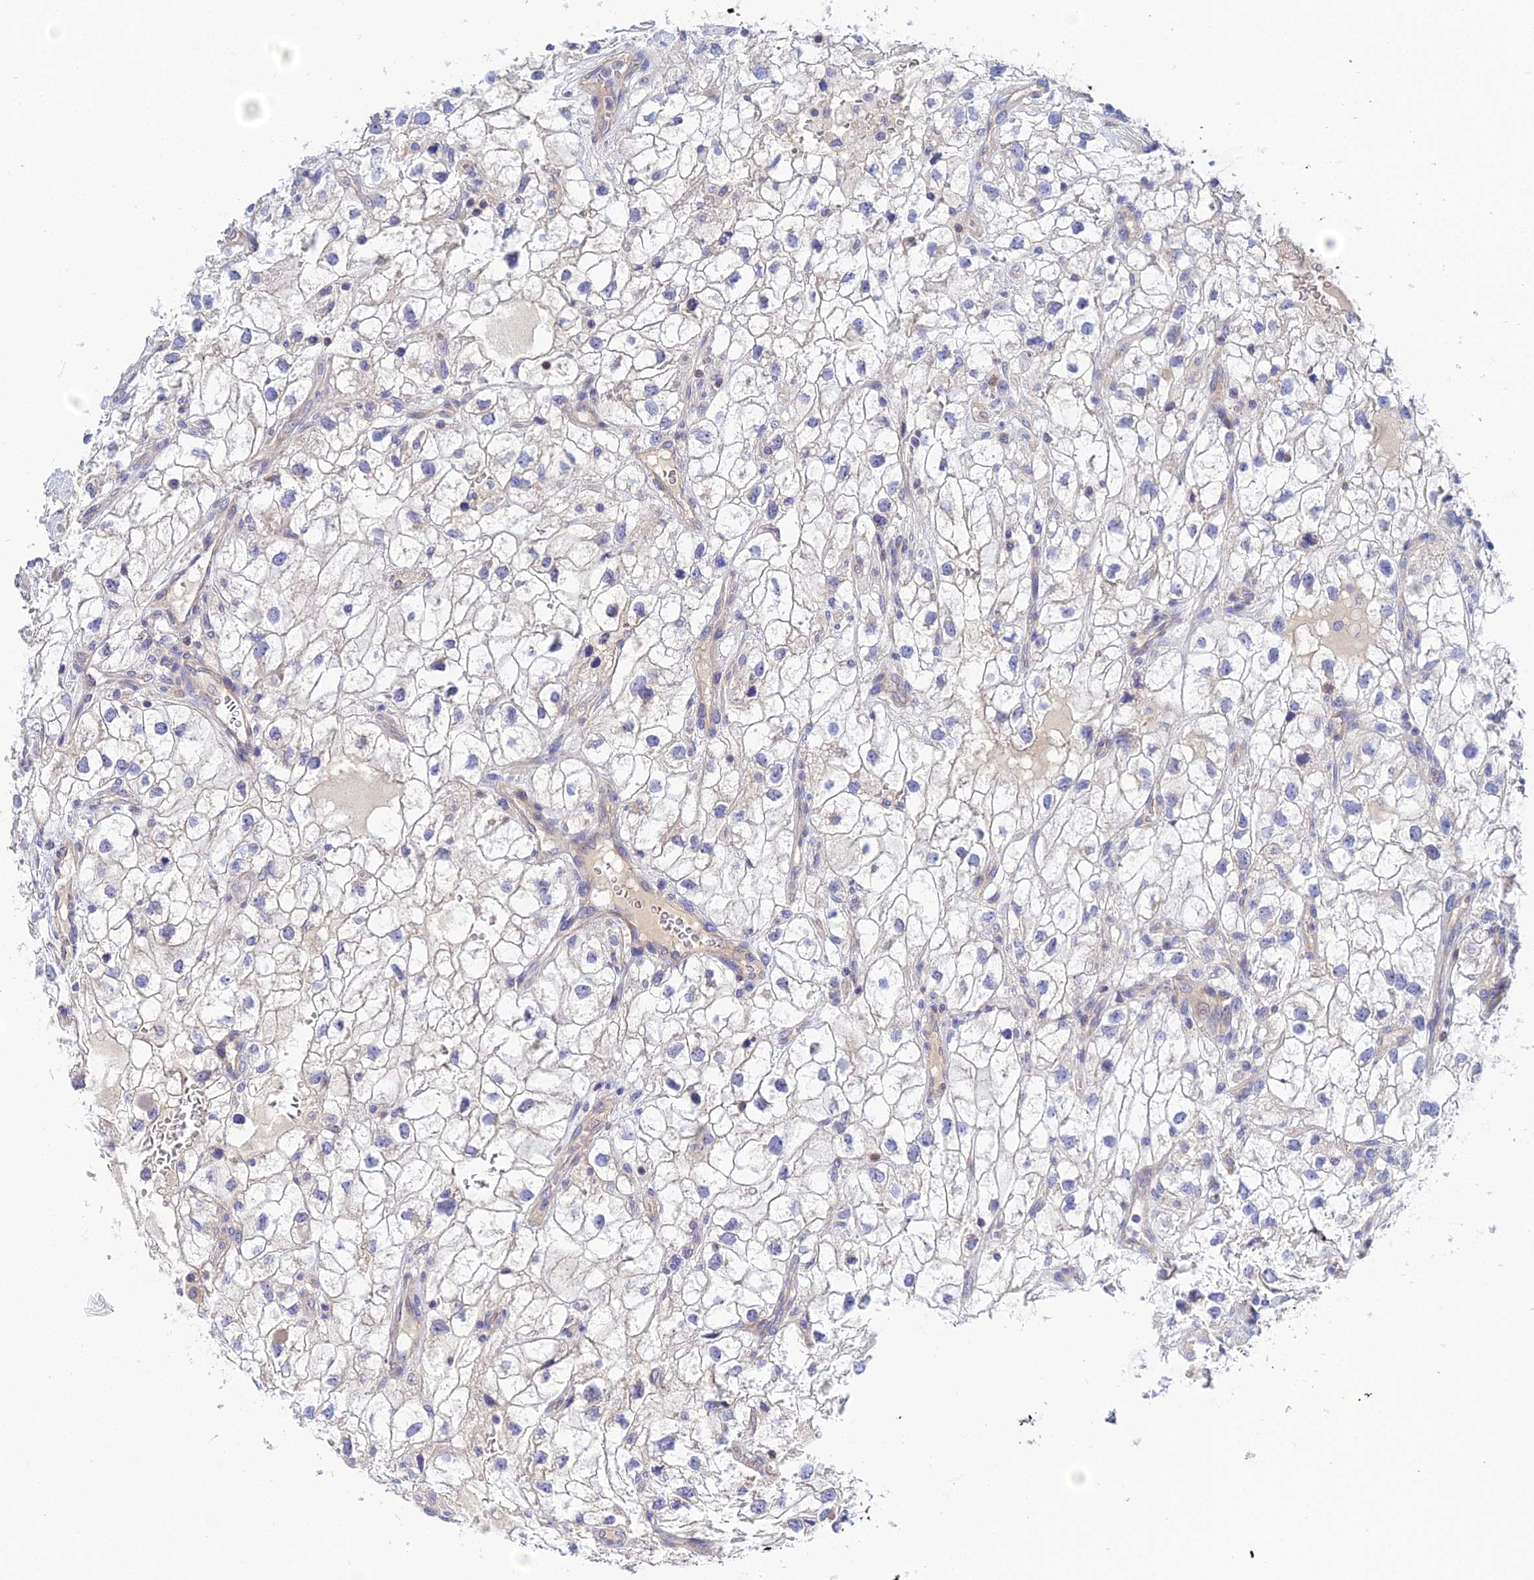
{"staining": {"intensity": "negative", "quantity": "none", "location": "none"}, "tissue": "renal cancer", "cell_type": "Tumor cells", "image_type": "cancer", "snomed": [{"axis": "morphology", "description": "Adenocarcinoma, NOS"}, {"axis": "topography", "description": "Kidney"}], "caption": "Renal adenocarcinoma was stained to show a protein in brown. There is no significant positivity in tumor cells.", "gene": "APOBEC3H", "patient": {"sex": "male", "age": 59}}